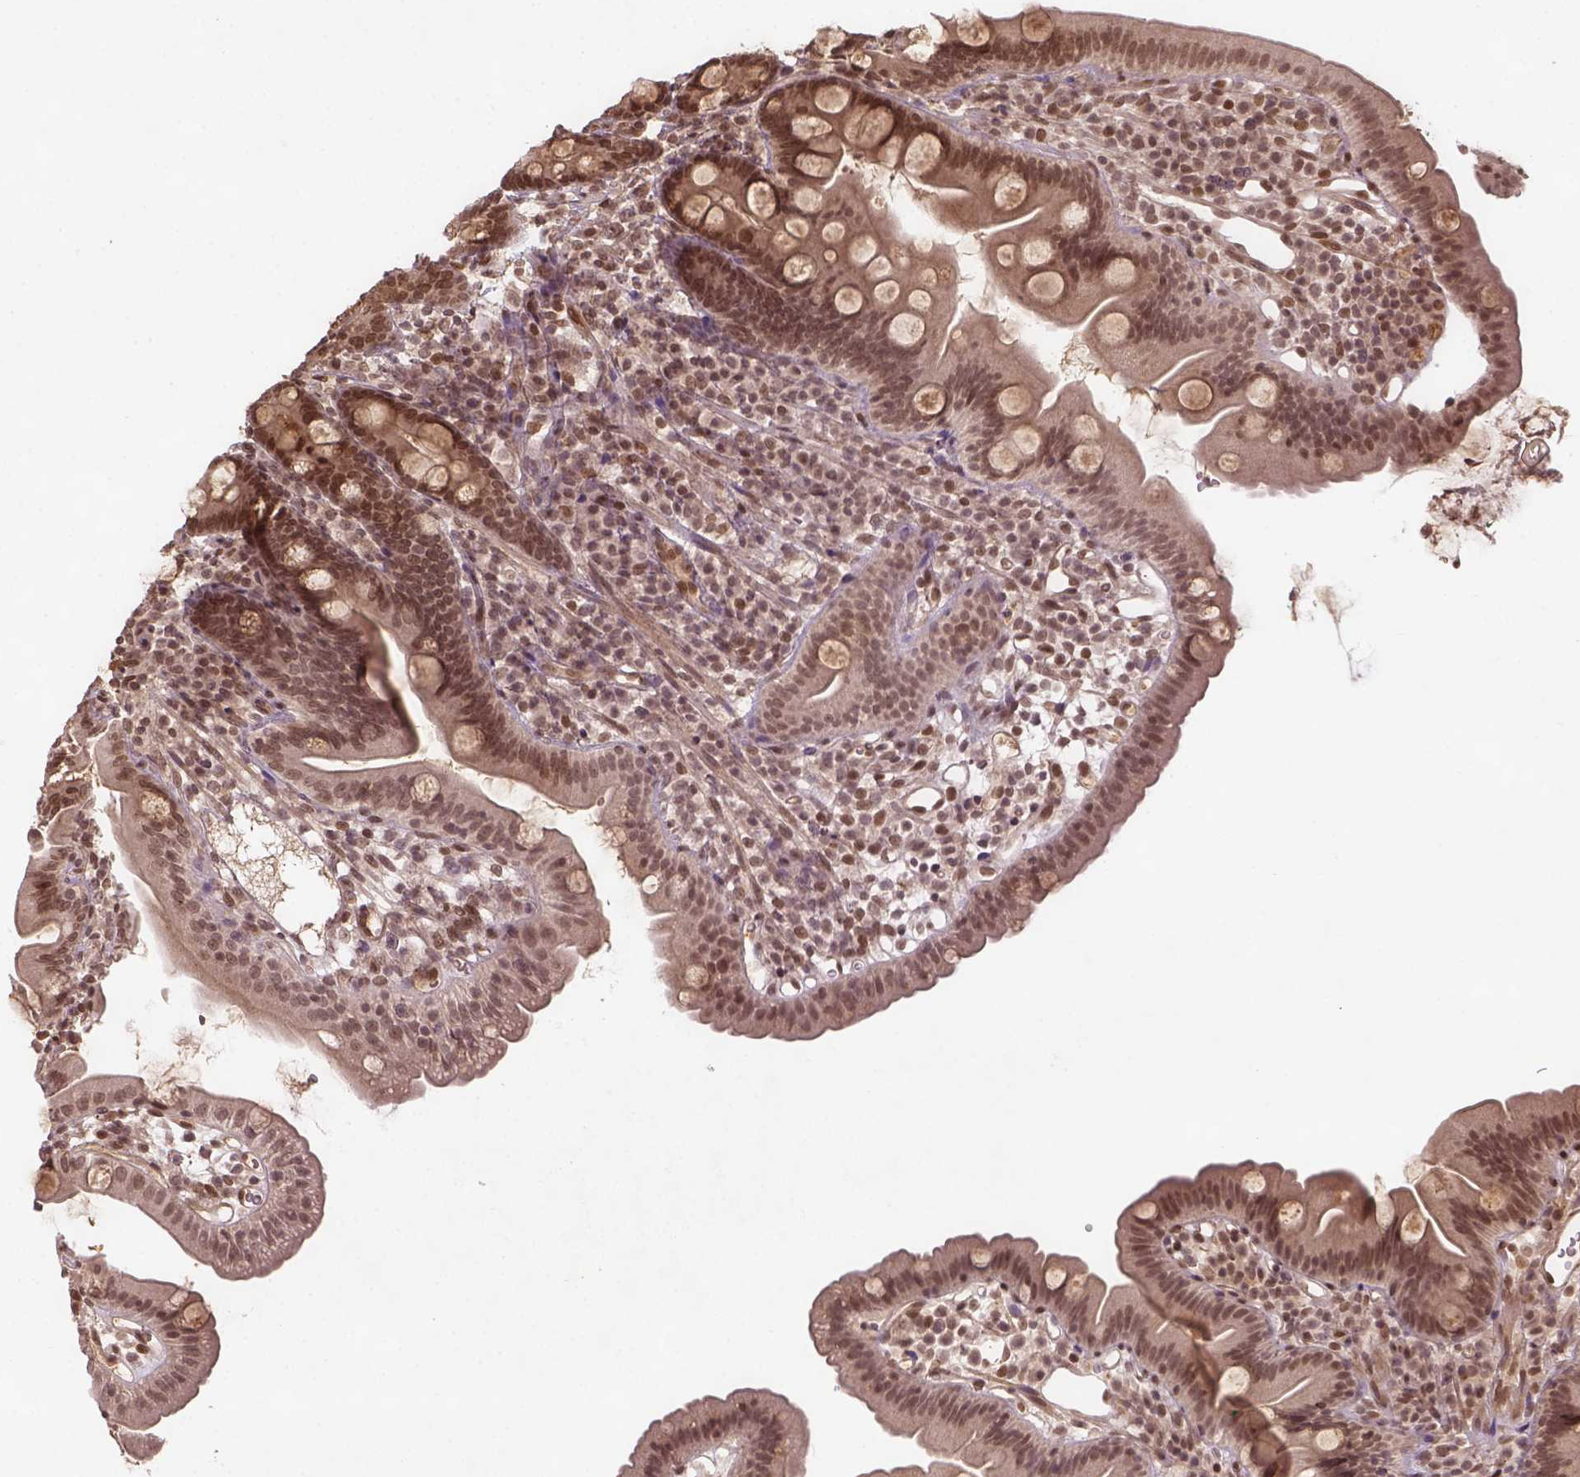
{"staining": {"intensity": "moderate", "quantity": ">75%", "location": "nuclear"}, "tissue": "duodenum", "cell_type": "Glandular cells", "image_type": "normal", "snomed": [{"axis": "morphology", "description": "Normal tissue, NOS"}, {"axis": "topography", "description": "Duodenum"}], "caption": "An IHC micrograph of normal tissue is shown. Protein staining in brown shows moderate nuclear positivity in duodenum within glandular cells. (DAB (3,3'-diaminobenzidine) = brown stain, brightfield microscopy at high magnification).", "gene": "BANF1", "patient": {"sex": "female", "age": 67}}